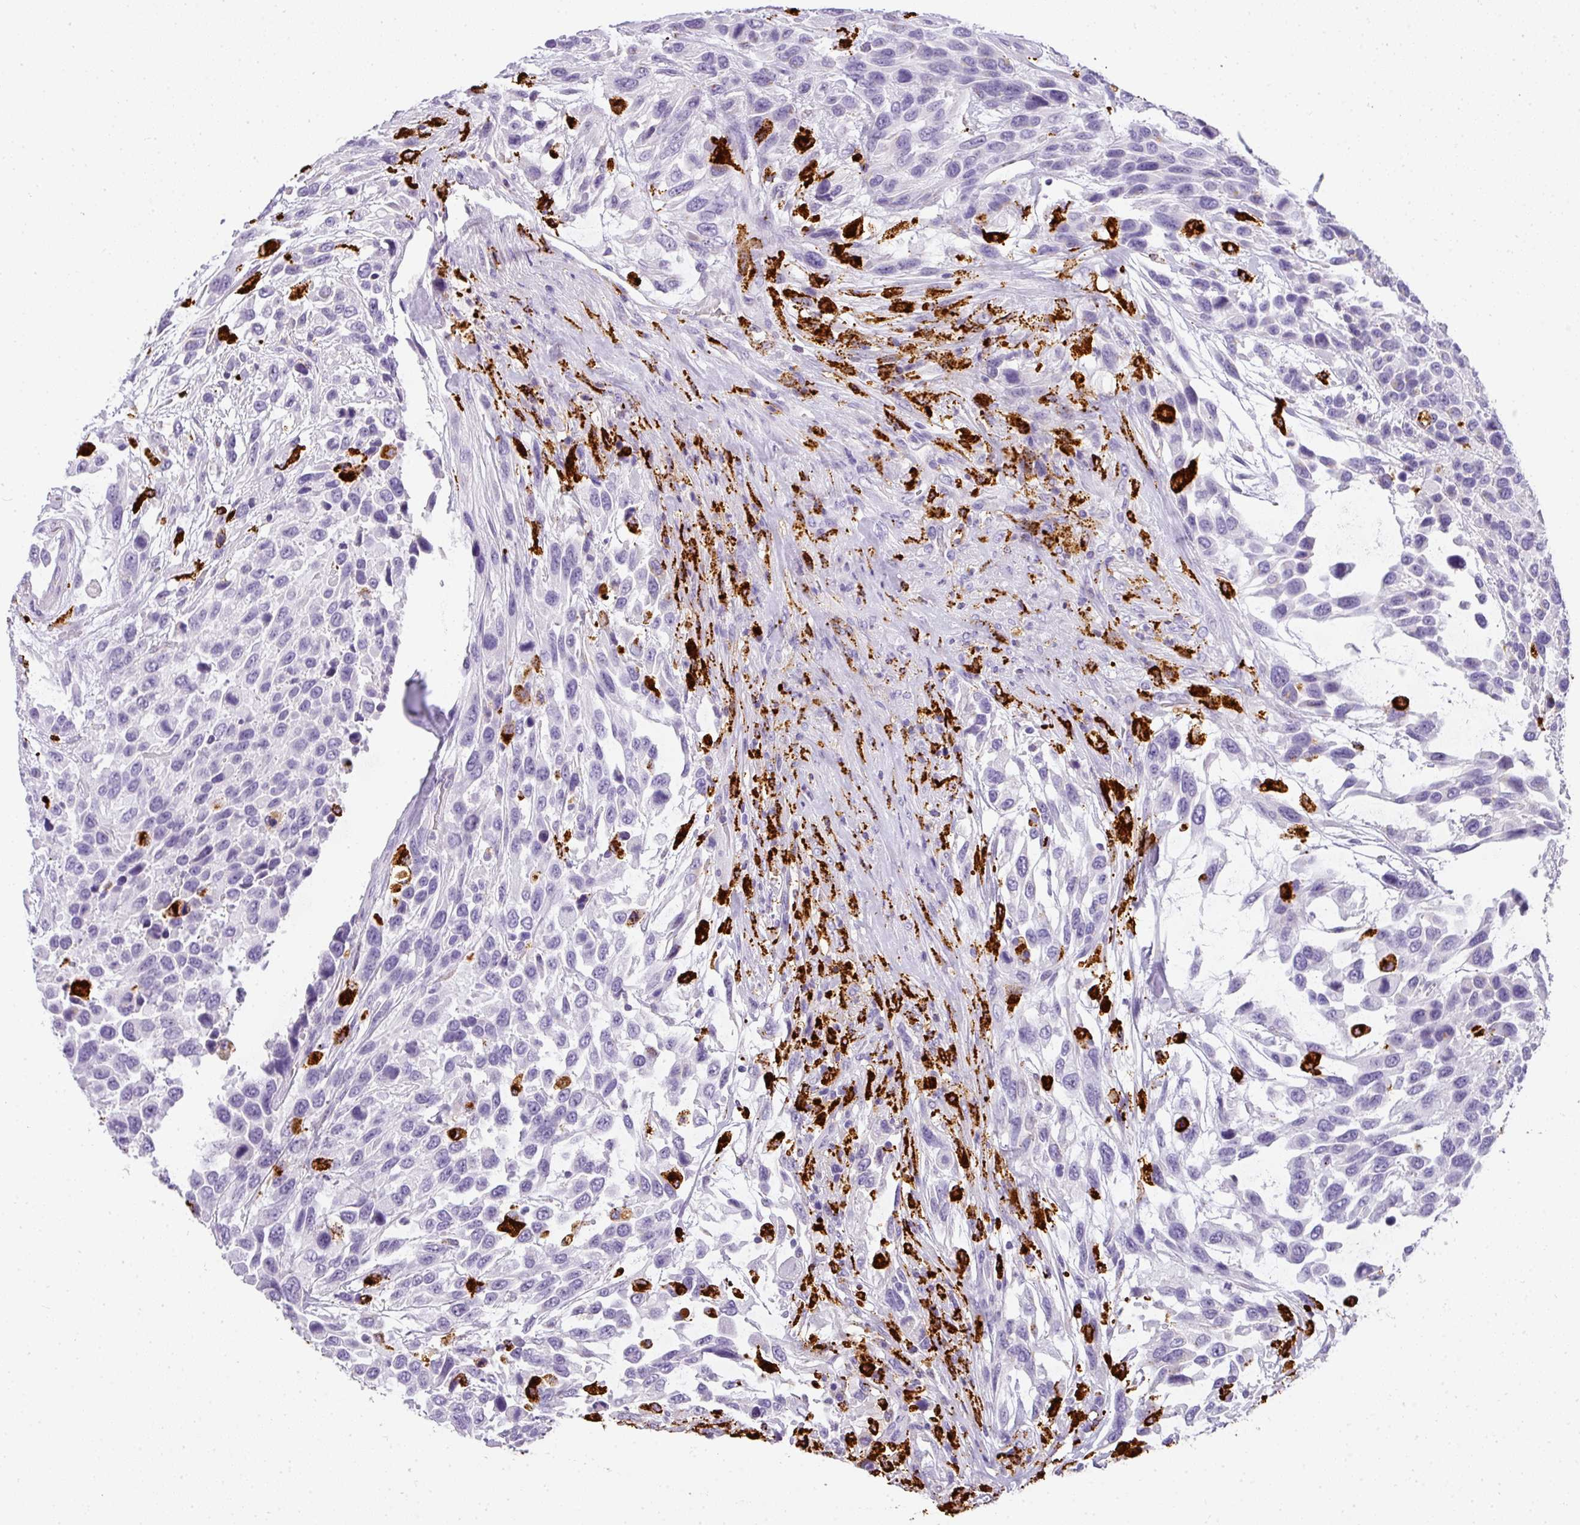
{"staining": {"intensity": "negative", "quantity": "none", "location": "none"}, "tissue": "urothelial cancer", "cell_type": "Tumor cells", "image_type": "cancer", "snomed": [{"axis": "morphology", "description": "Urothelial carcinoma, High grade"}, {"axis": "topography", "description": "Urinary bladder"}], "caption": "IHC histopathology image of neoplastic tissue: urothelial carcinoma (high-grade) stained with DAB exhibits no significant protein staining in tumor cells. Brightfield microscopy of immunohistochemistry stained with DAB (3,3'-diaminobenzidine) (brown) and hematoxylin (blue), captured at high magnification.", "gene": "MMACHC", "patient": {"sex": "female", "age": 70}}